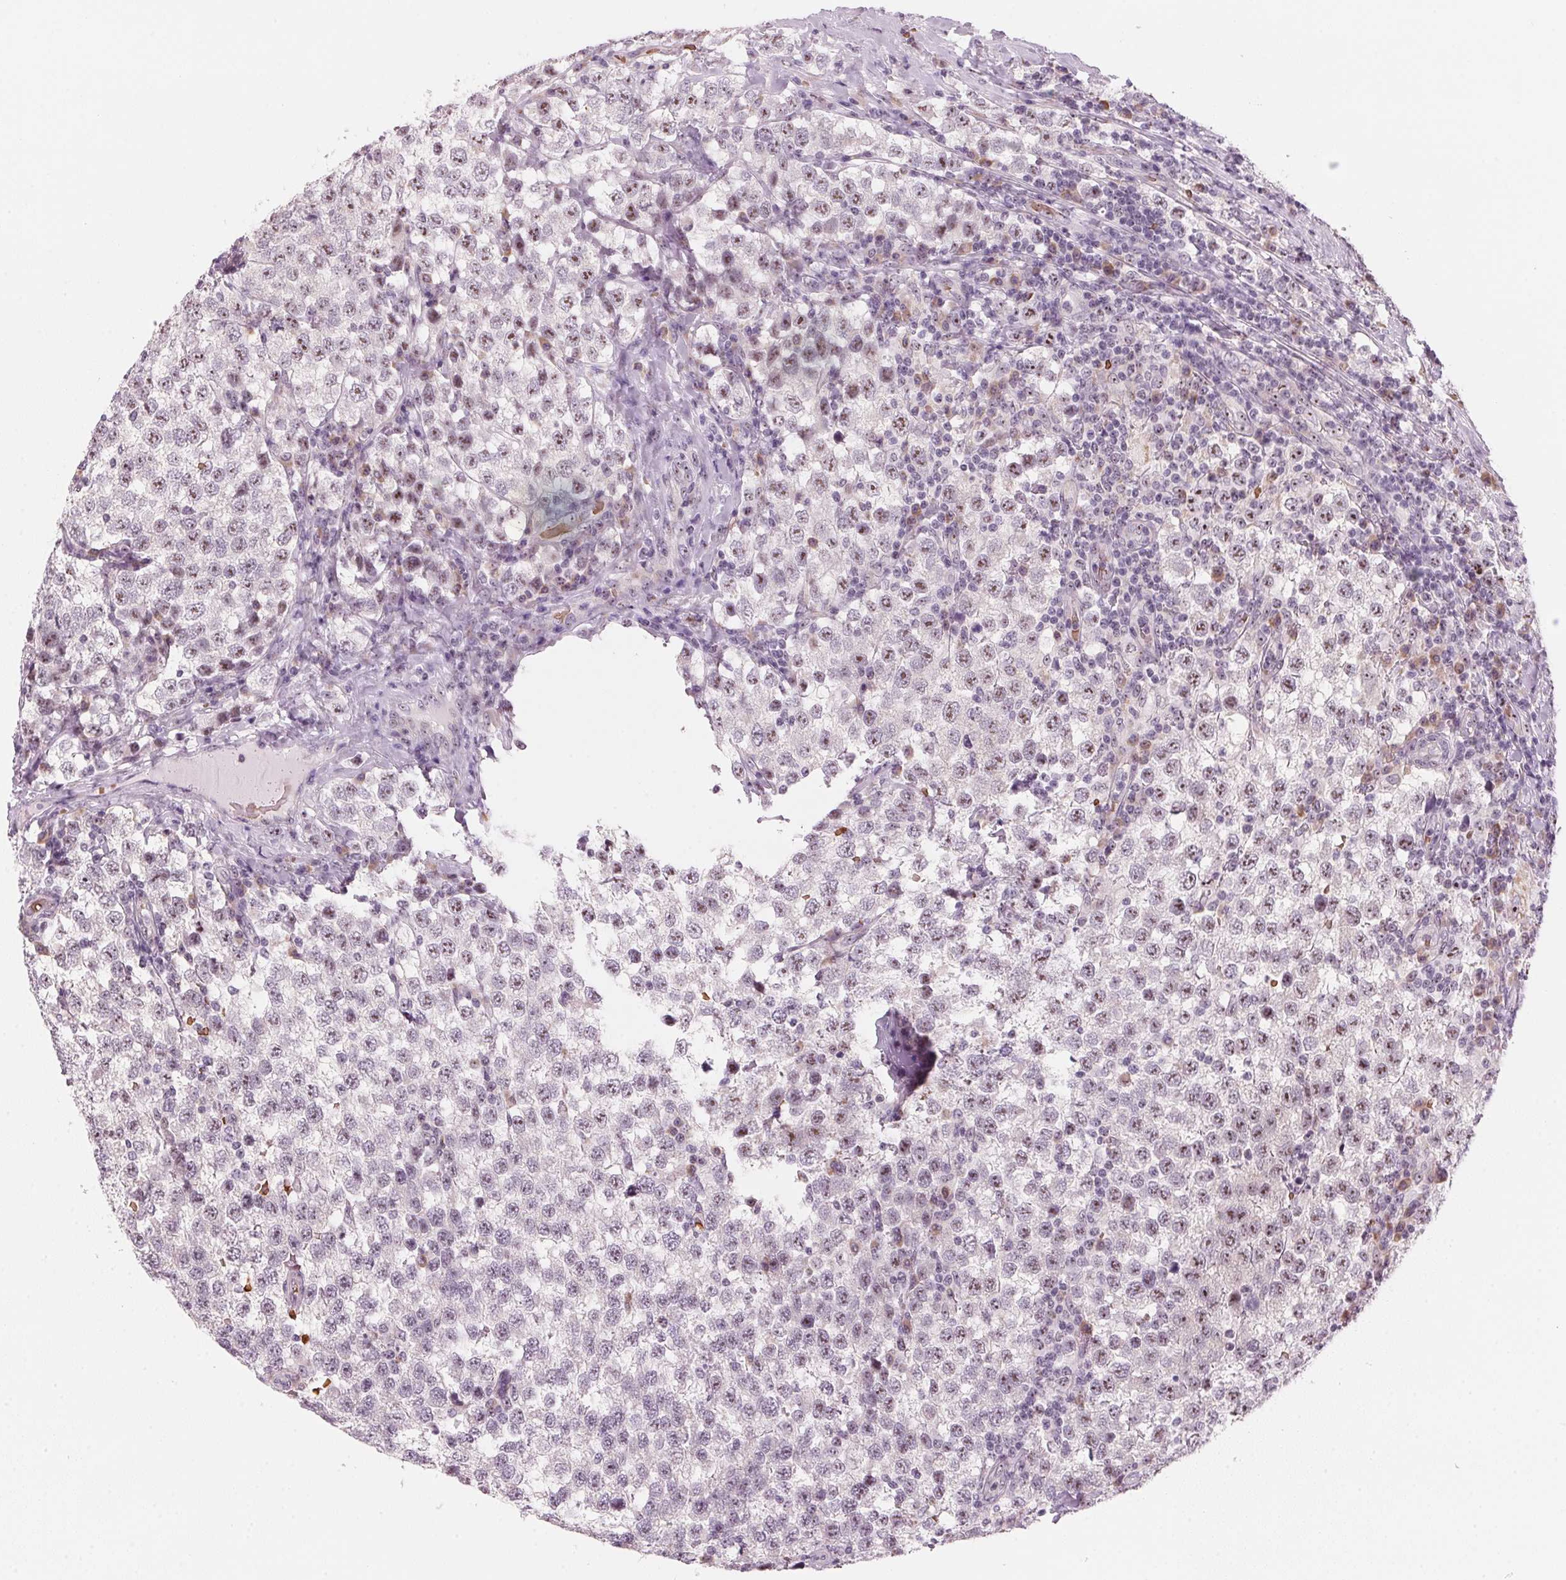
{"staining": {"intensity": "moderate", "quantity": ">75%", "location": "nuclear"}, "tissue": "testis cancer", "cell_type": "Tumor cells", "image_type": "cancer", "snomed": [{"axis": "morphology", "description": "Seminoma, NOS"}, {"axis": "topography", "description": "Testis"}], "caption": "The photomicrograph displays a brown stain indicating the presence of a protein in the nuclear of tumor cells in testis cancer (seminoma).", "gene": "DNTTIP2", "patient": {"sex": "male", "age": 34}}